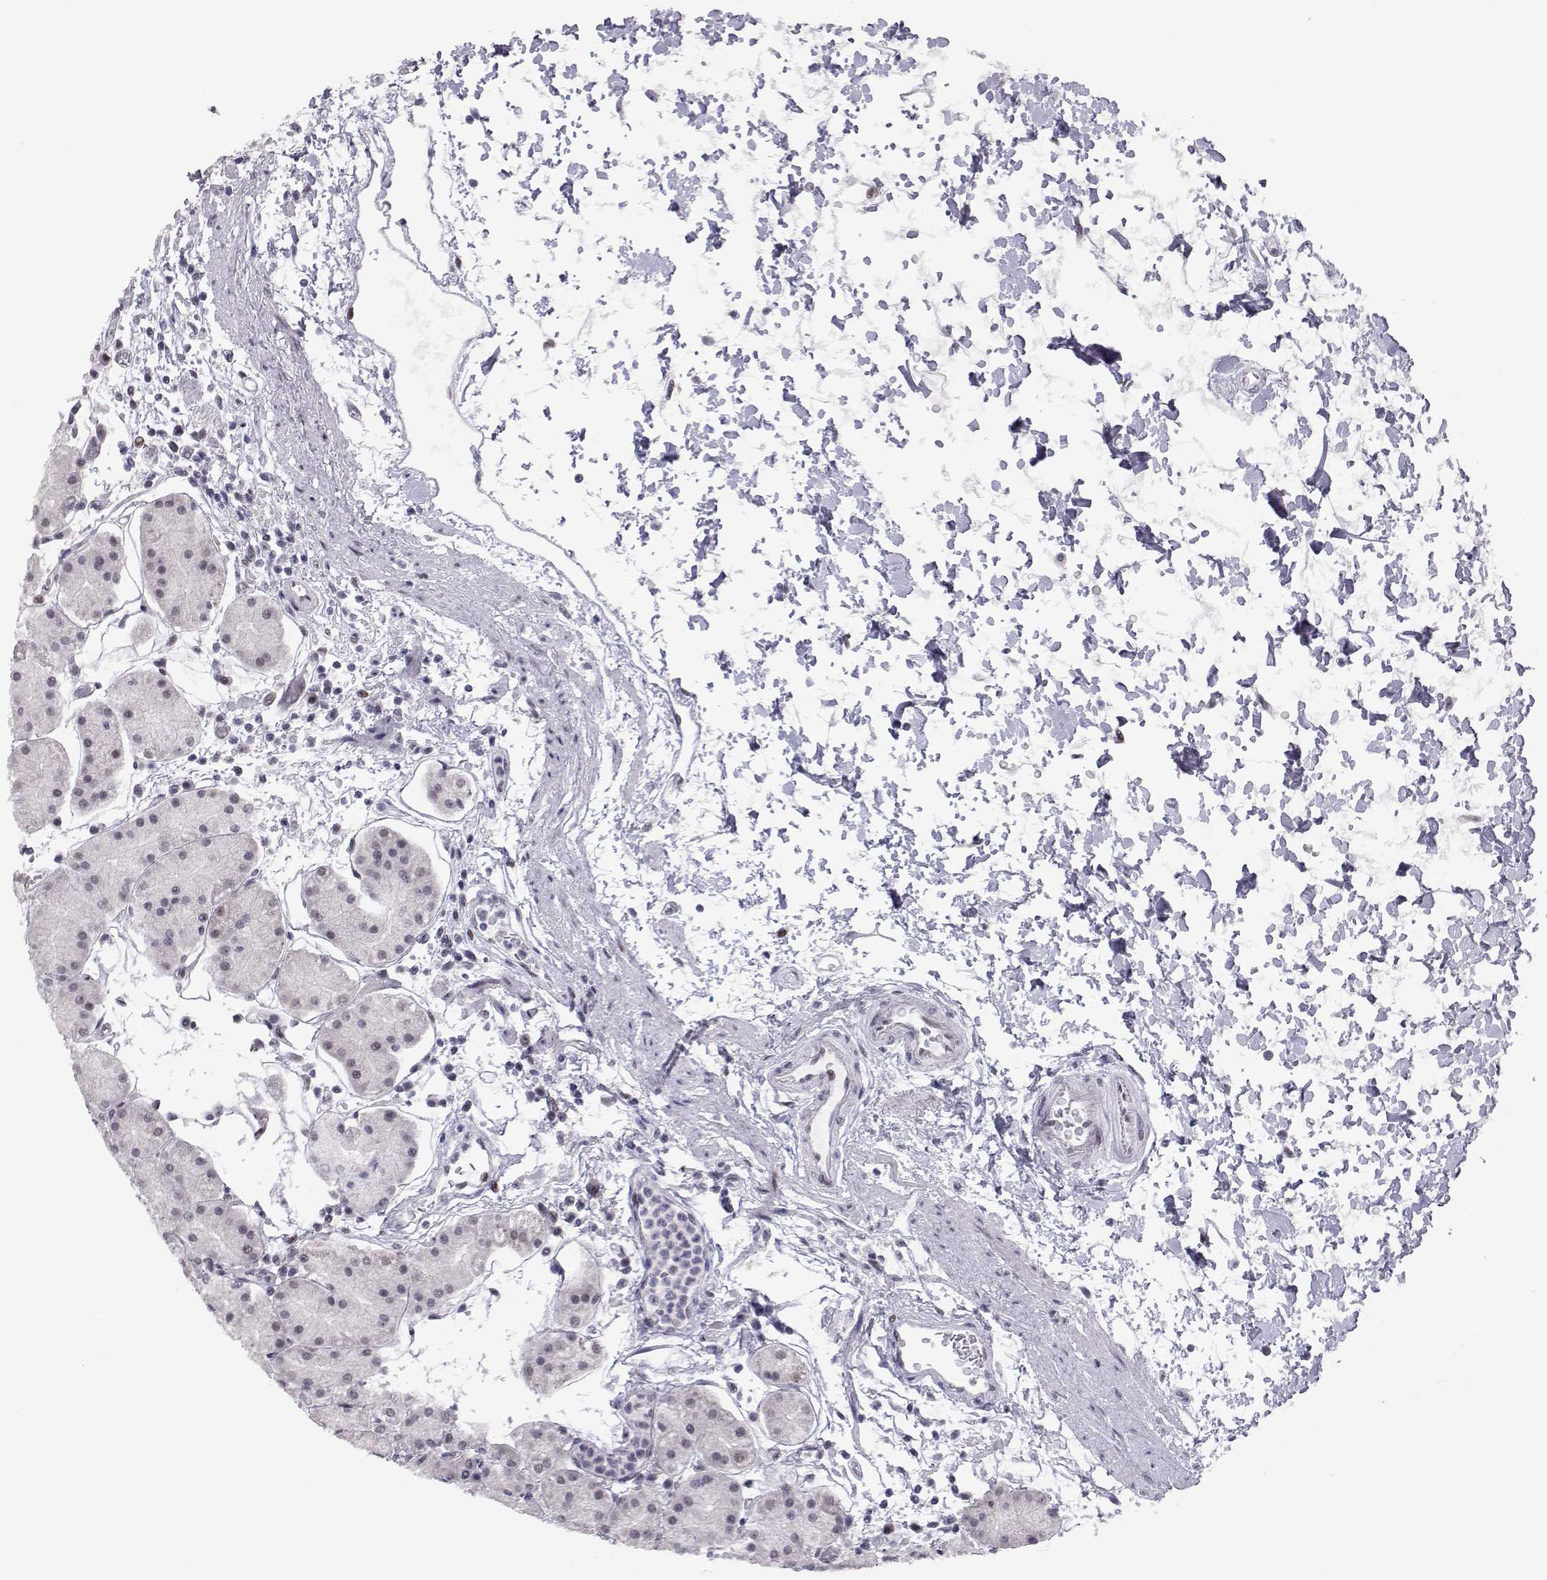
{"staining": {"intensity": "weak", "quantity": "<25%", "location": "nuclear"}, "tissue": "stomach", "cell_type": "Glandular cells", "image_type": "normal", "snomed": [{"axis": "morphology", "description": "Normal tissue, NOS"}, {"axis": "topography", "description": "Stomach"}], "caption": "IHC photomicrograph of normal stomach: stomach stained with DAB (3,3'-diaminobenzidine) reveals no significant protein staining in glandular cells. Brightfield microscopy of immunohistochemistry stained with DAB (3,3'-diaminobenzidine) (brown) and hematoxylin (blue), captured at high magnification.", "gene": "SIX6", "patient": {"sex": "male", "age": 54}}